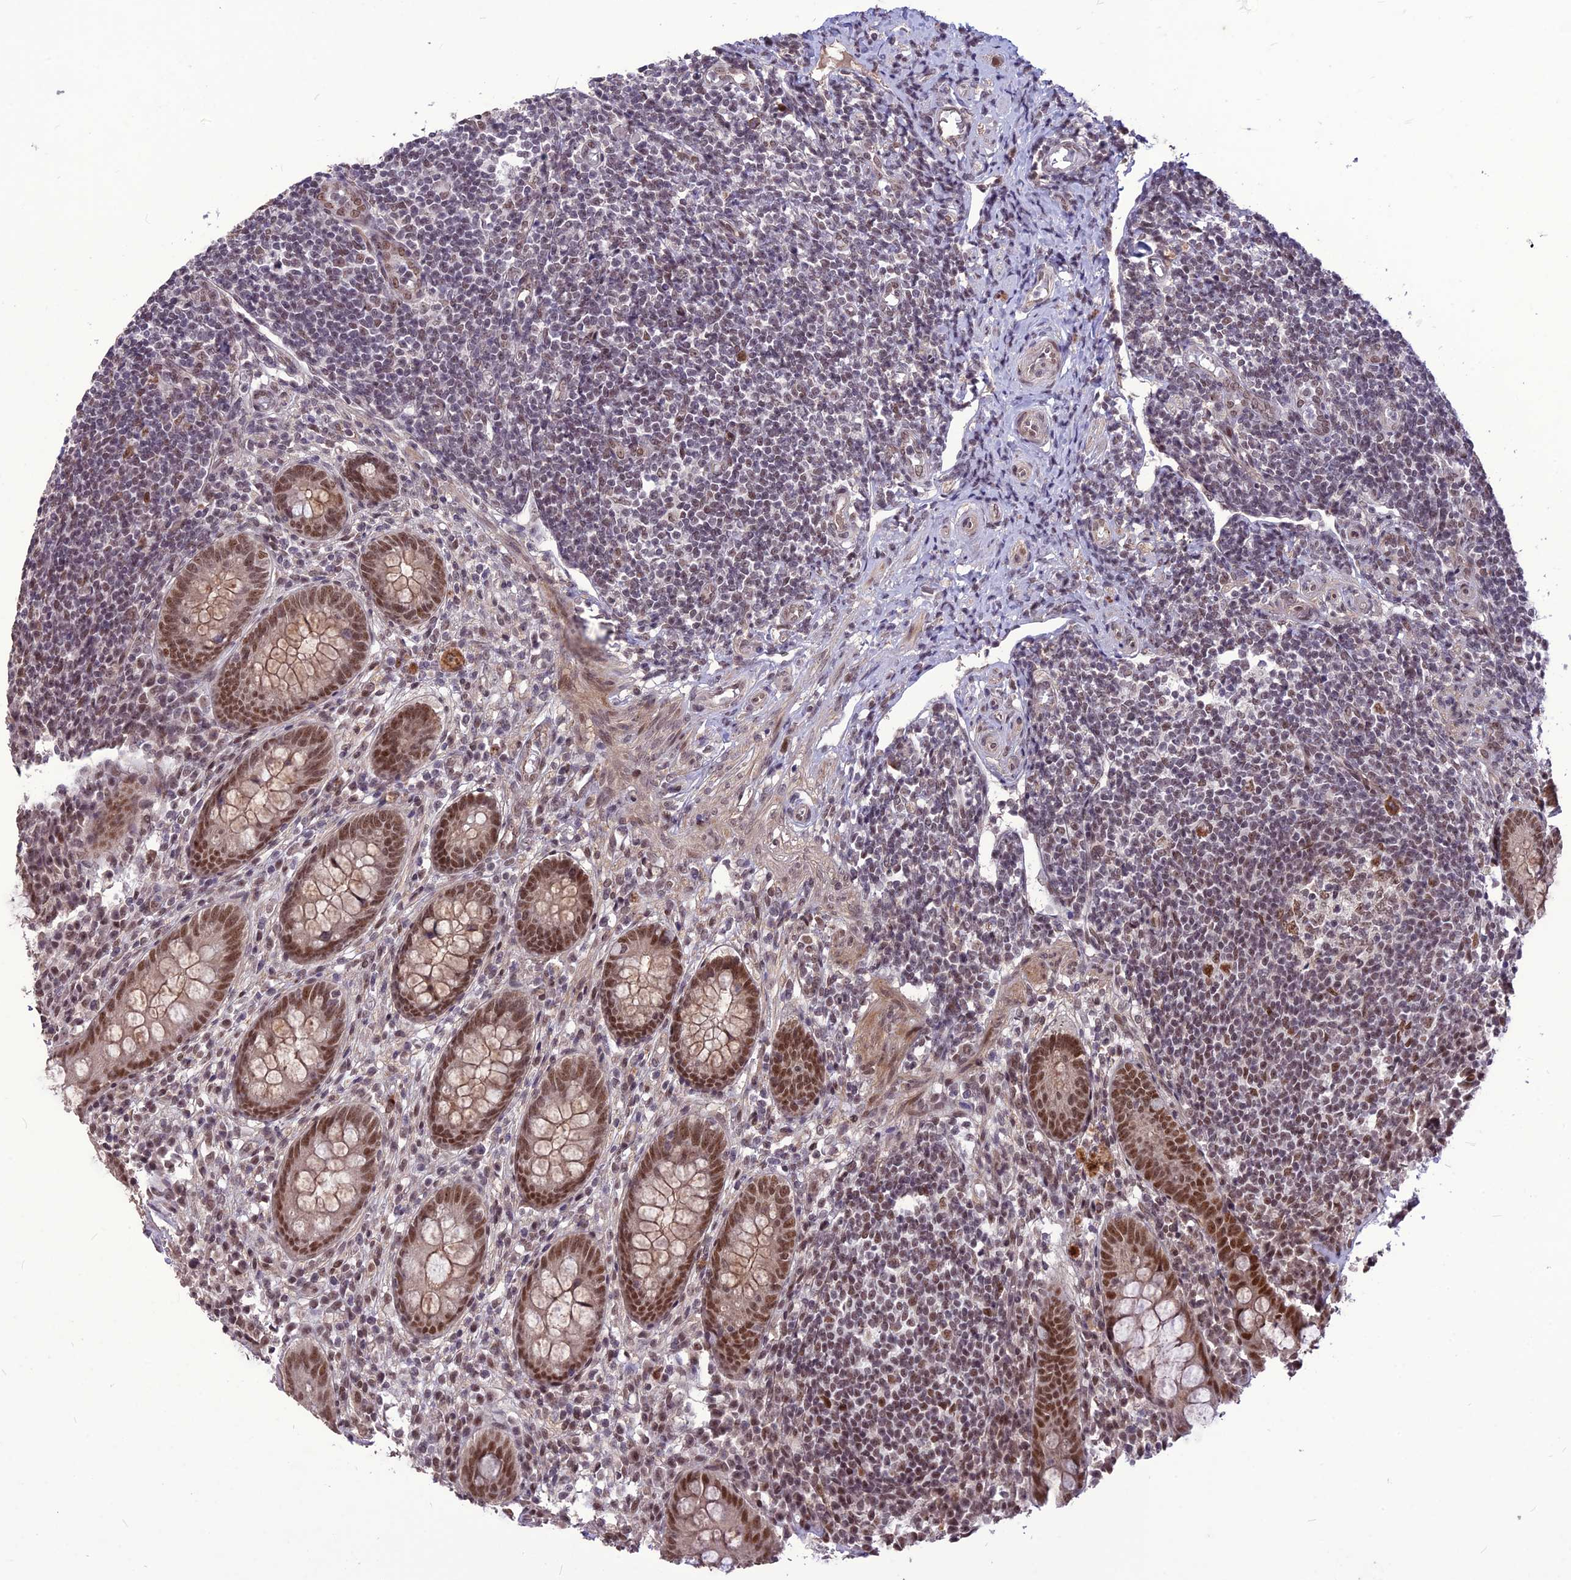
{"staining": {"intensity": "moderate", "quantity": ">75%", "location": "nuclear"}, "tissue": "appendix", "cell_type": "Glandular cells", "image_type": "normal", "snomed": [{"axis": "morphology", "description": "Normal tissue, NOS"}, {"axis": "topography", "description": "Appendix"}], "caption": "Appendix was stained to show a protein in brown. There is medium levels of moderate nuclear expression in about >75% of glandular cells. The protein is stained brown, and the nuclei are stained in blue (DAB (3,3'-diaminobenzidine) IHC with brightfield microscopy, high magnification).", "gene": "DIS3", "patient": {"sex": "female", "age": 33}}